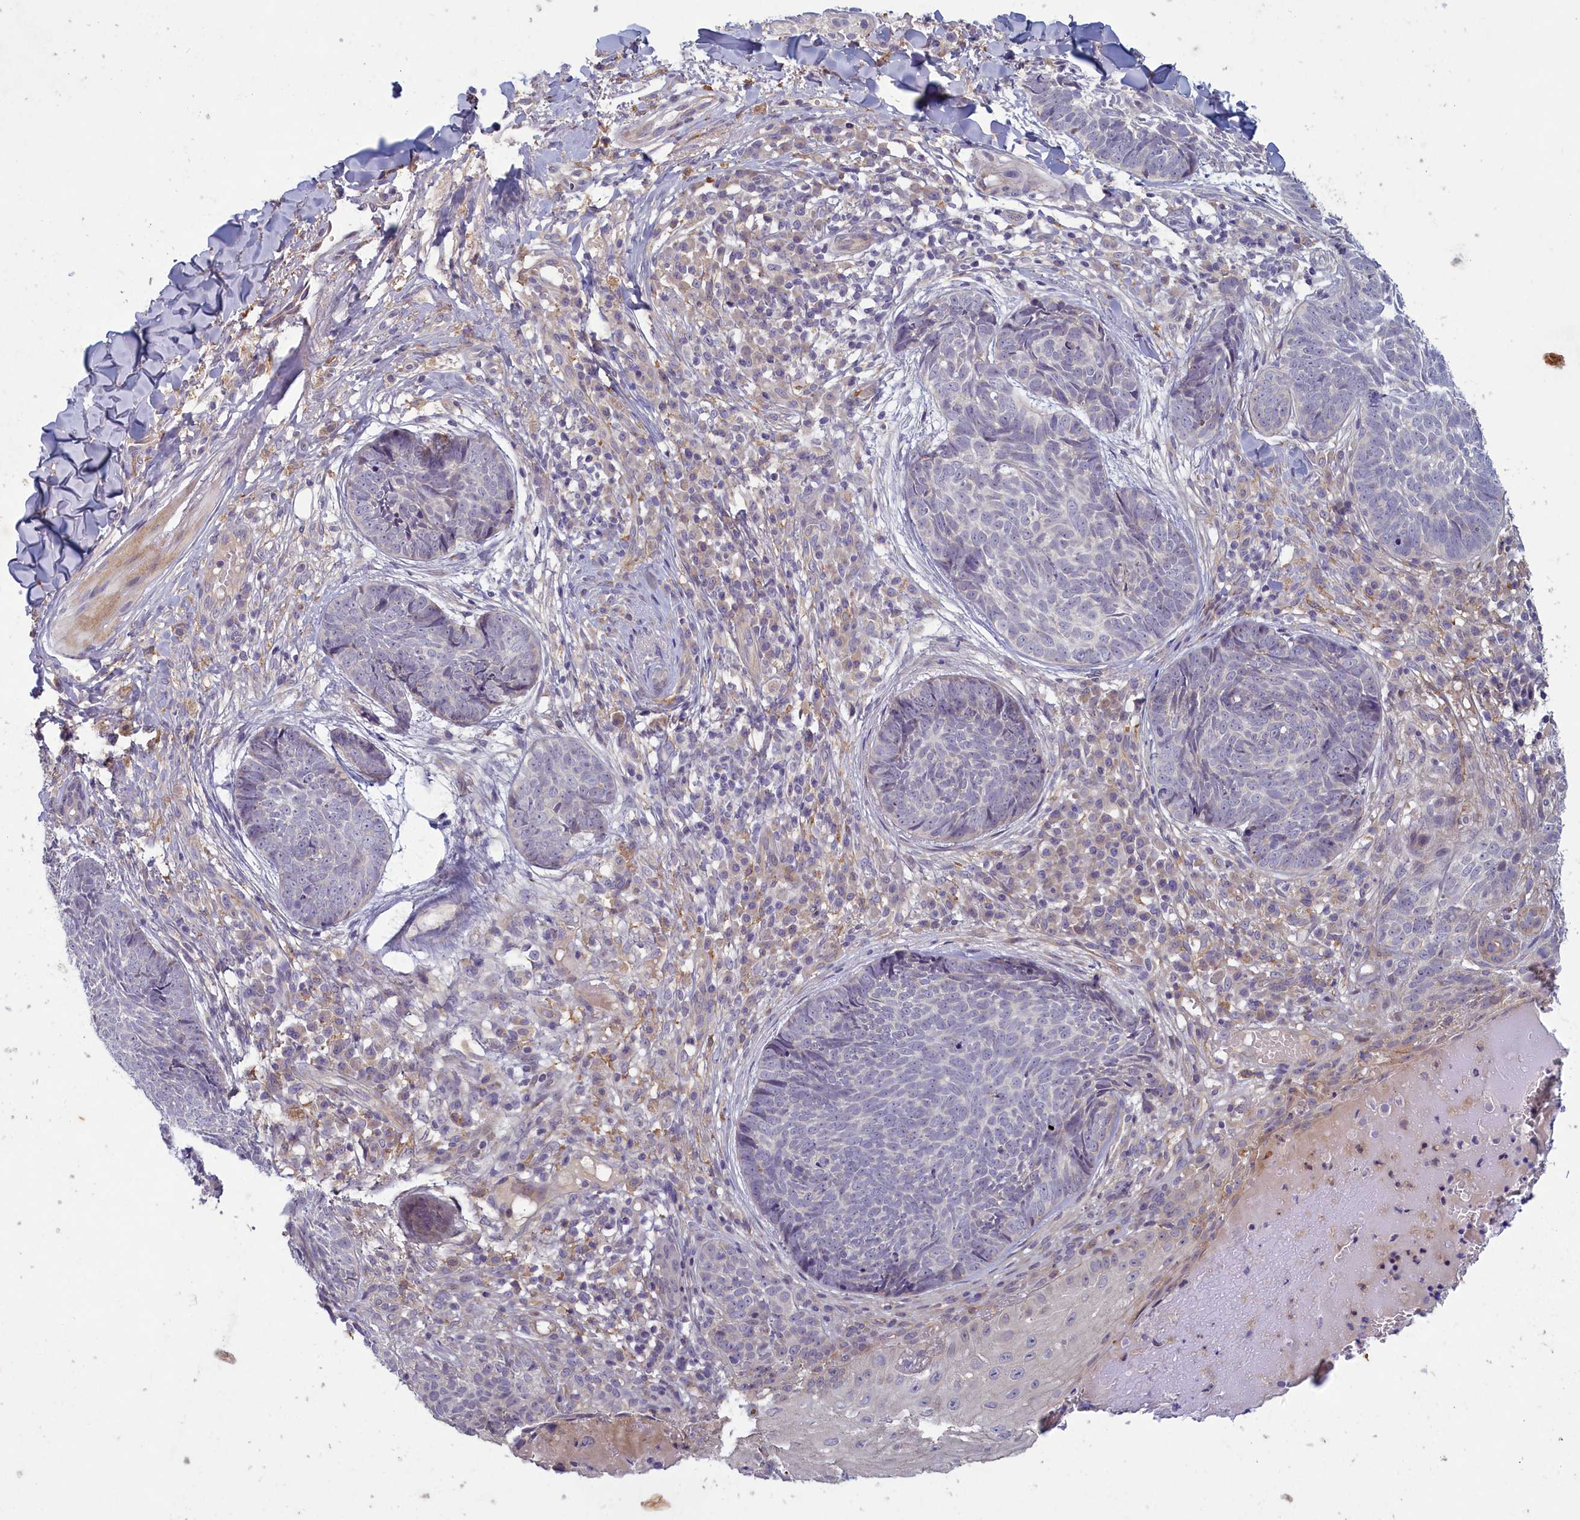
{"staining": {"intensity": "negative", "quantity": "none", "location": "none"}, "tissue": "skin cancer", "cell_type": "Tumor cells", "image_type": "cancer", "snomed": [{"axis": "morphology", "description": "Basal cell carcinoma"}, {"axis": "topography", "description": "Skin"}], "caption": "Tumor cells are negative for brown protein staining in skin basal cell carcinoma. (Brightfield microscopy of DAB (3,3'-diaminobenzidine) immunohistochemistry (IHC) at high magnification).", "gene": "PLEKHG6", "patient": {"sex": "female", "age": 61}}